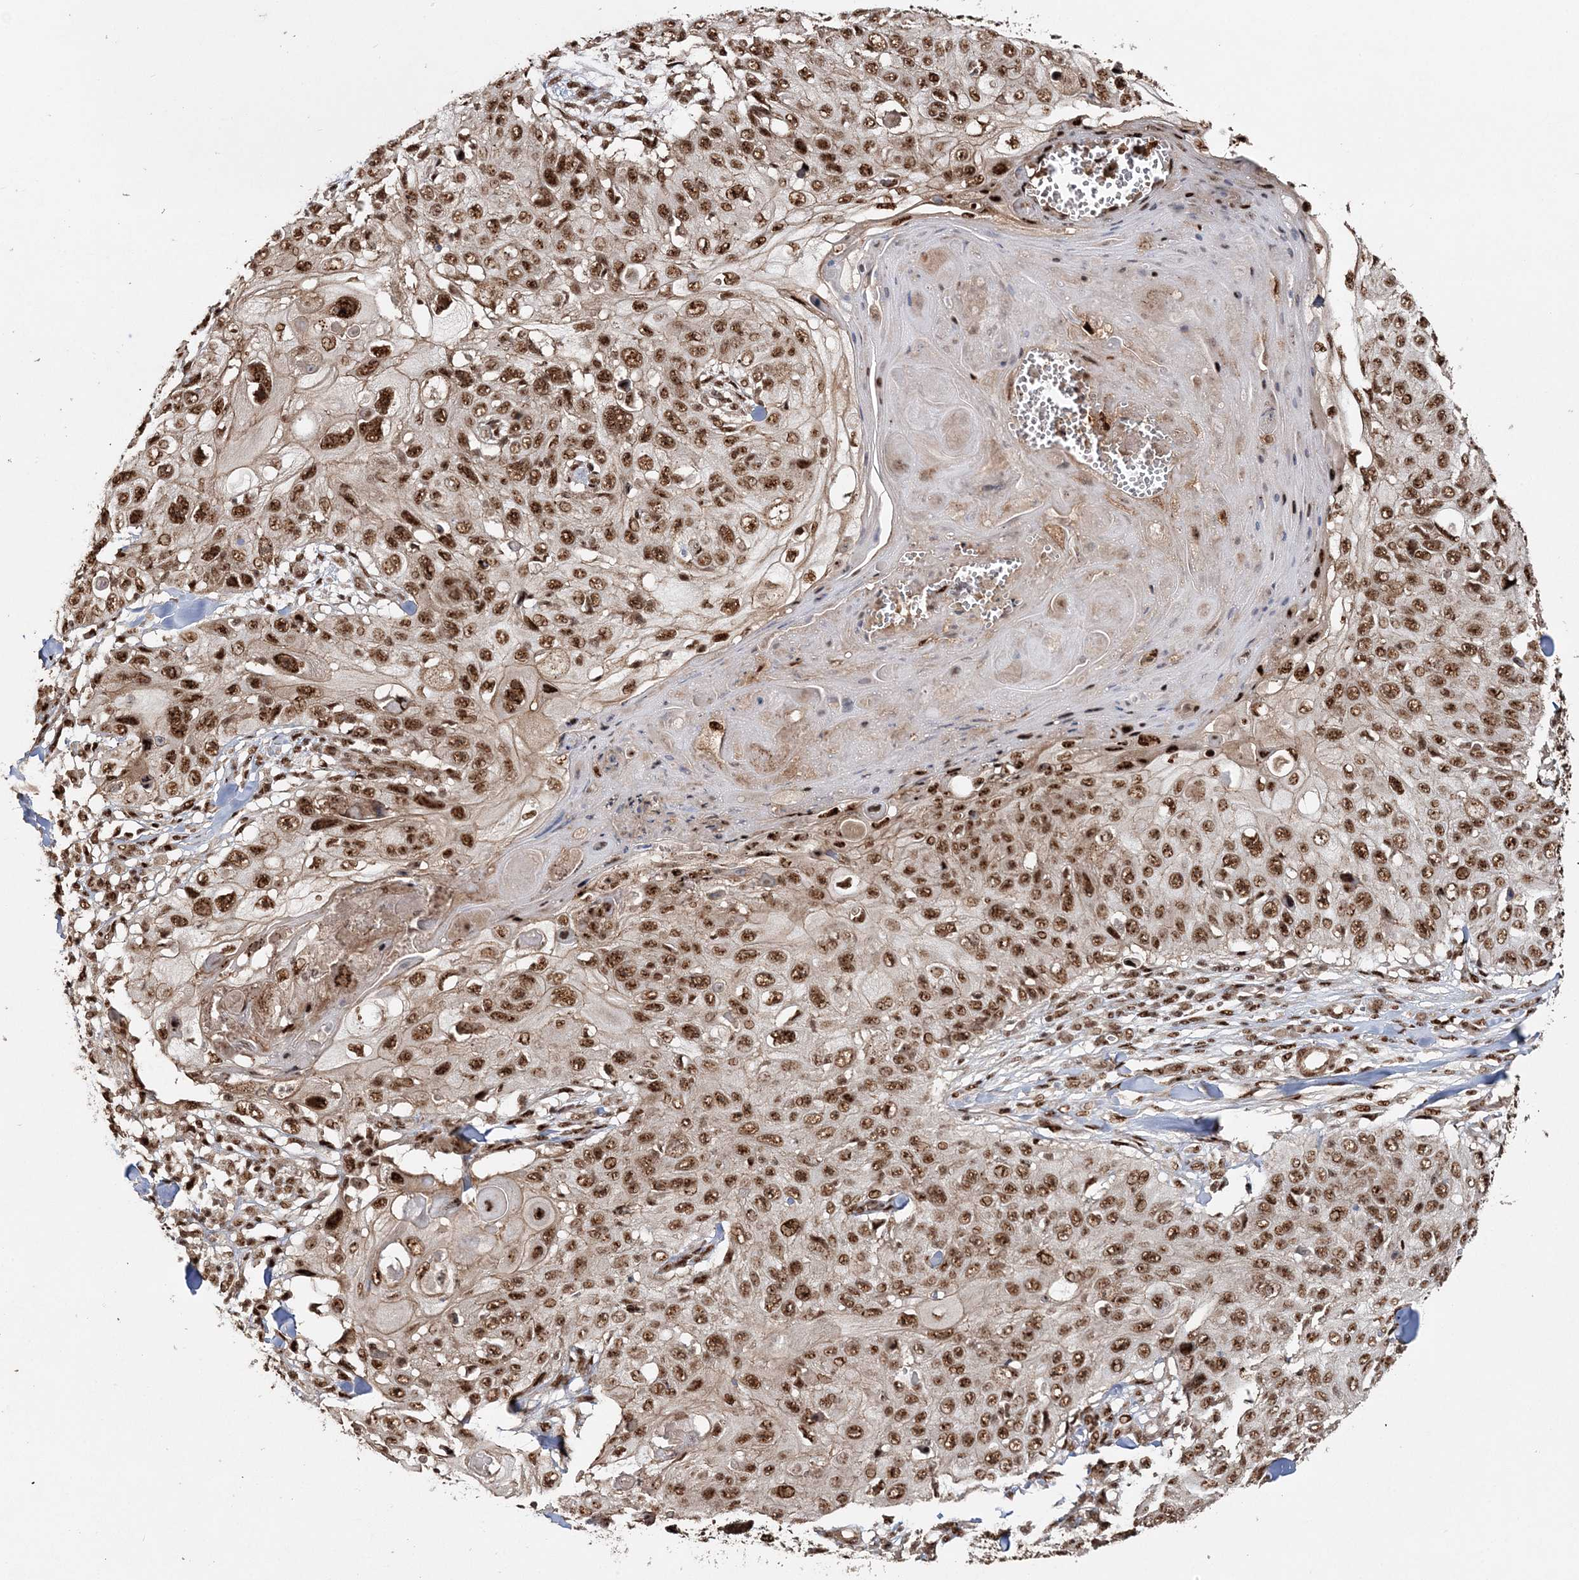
{"staining": {"intensity": "strong", "quantity": ">75%", "location": "nuclear"}, "tissue": "skin cancer", "cell_type": "Tumor cells", "image_type": "cancer", "snomed": [{"axis": "morphology", "description": "Squamous cell carcinoma, NOS"}, {"axis": "topography", "description": "Skin"}], "caption": "Immunohistochemistry (IHC) micrograph of neoplastic tissue: human skin squamous cell carcinoma stained using immunohistochemistry demonstrates high levels of strong protein expression localized specifically in the nuclear of tumor cells, appearing as a nuclear brown color.", "gene": "EXOSC8", "patient": {"sex": "male", "age": 86}}